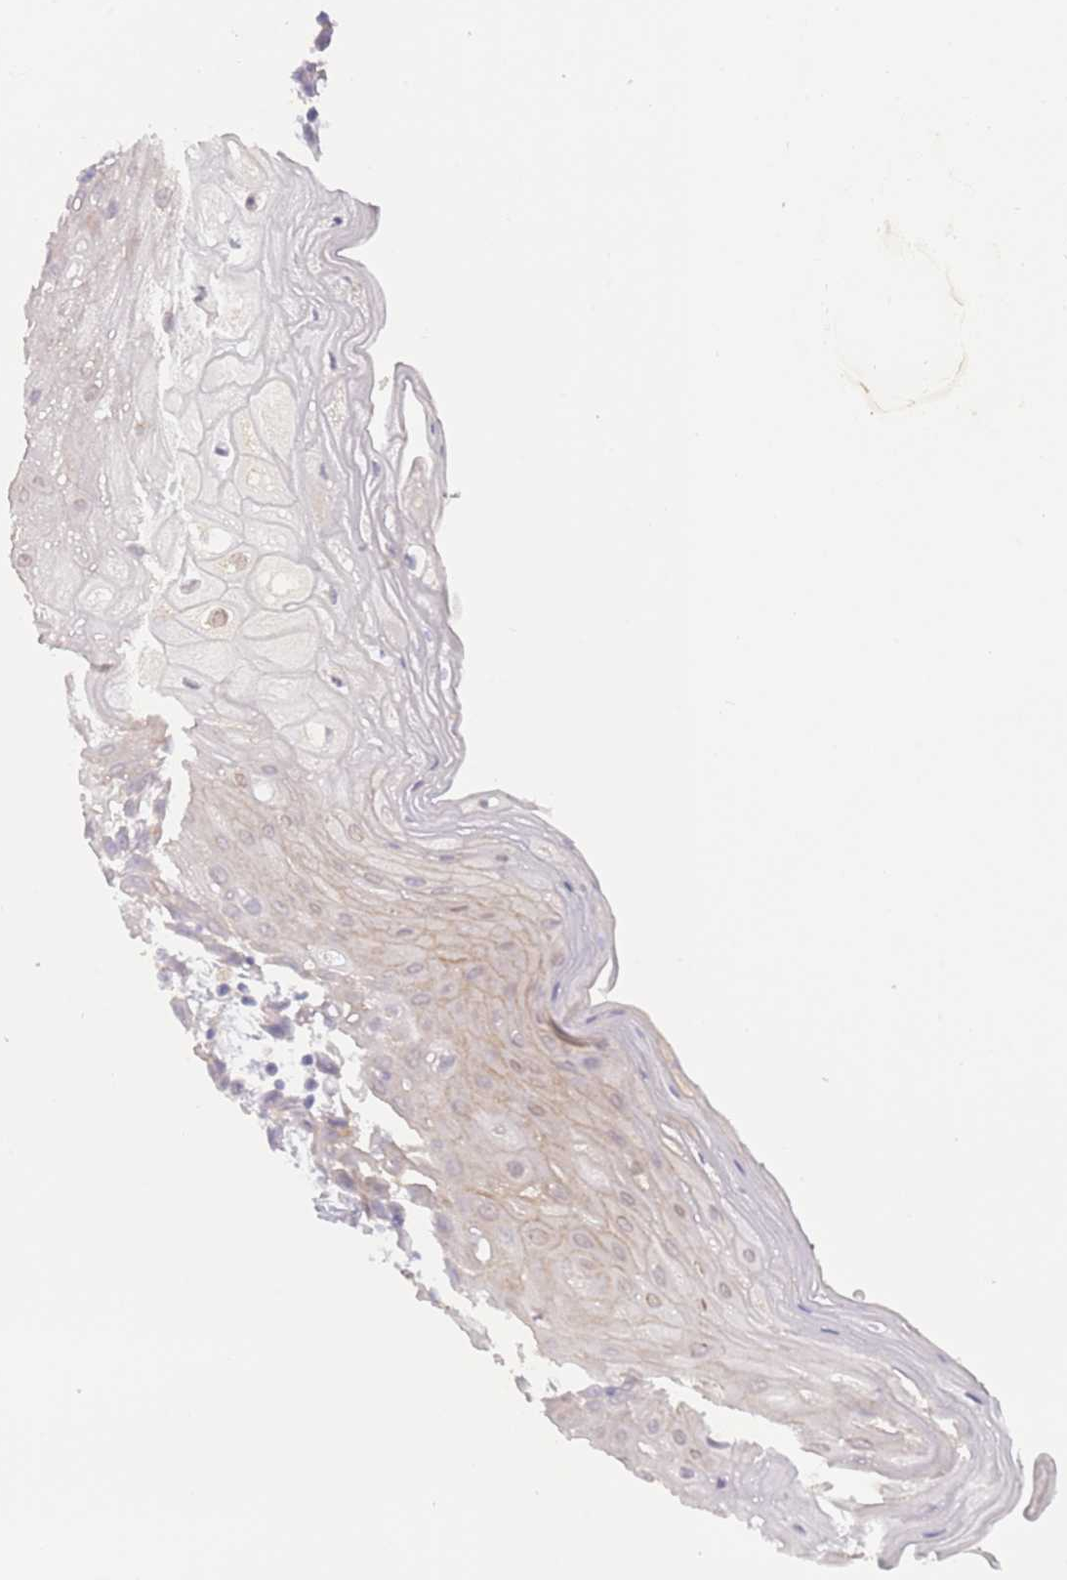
{"staining": {"intensity": "moderate", "quantity": "<25%", "location": "nuclear"}, "tissue": "oral mucosa", "cell_type": "Squamous epithelial cells", "image_type": "normal", "snomed": [{"axis": "morphology", "description": "Normal tissue, NOS"}, {"axis": "topography", "description": "Oral tissue"}, {"axis": "topography", "description": "Tounge, NOS"}], "caption": "Oral mucosa stained with immunohistochemistry (IHC) demonstrates moderate nuclear expression in about <25% of squamous epithelial cells.", "gene": "PIMREG", "patient": {"sex": "female", "age": 59}}